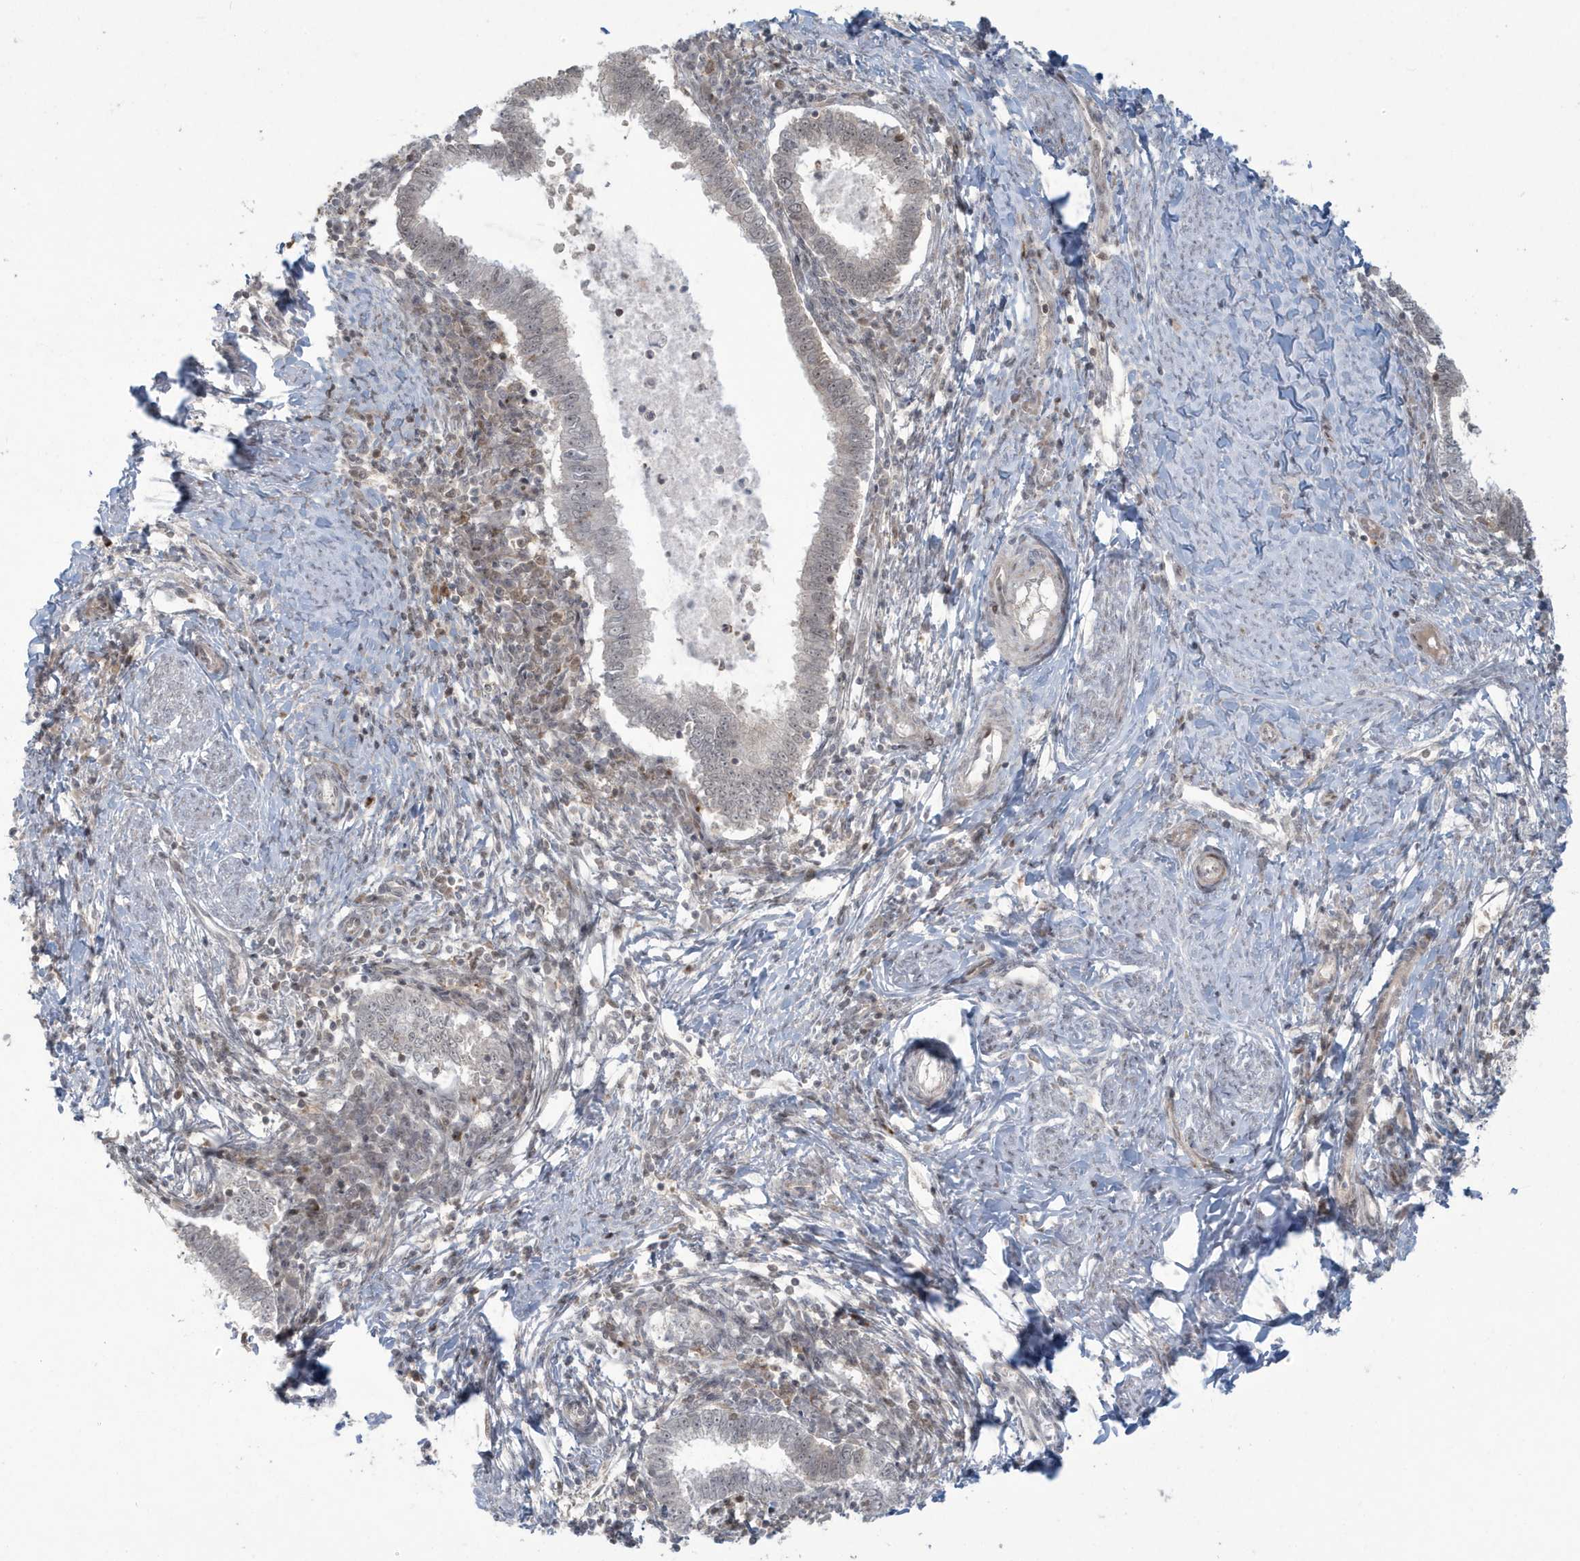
{"staining": {"intensity": "moderate", "quantity": "25%-75%", "location": "nuclear"}, "tissue": "cervical cancer", "cell_type": "Tumor cells", "image_type": "cancer", "snomed": [{"axis": "morphology", "description": "Adenocarcinoma, NOS"}, {"axis": "topography", "description": "Cervix"}], "caption": "An image showing moderate nuclear positivity in approximately 25%-75% of tumor cells in cervical adenocarcinoma, as visualized by brown immunohistochemical staining.", "gene": "C1orf52", "patient": {"sex": "female", "age": 36}}